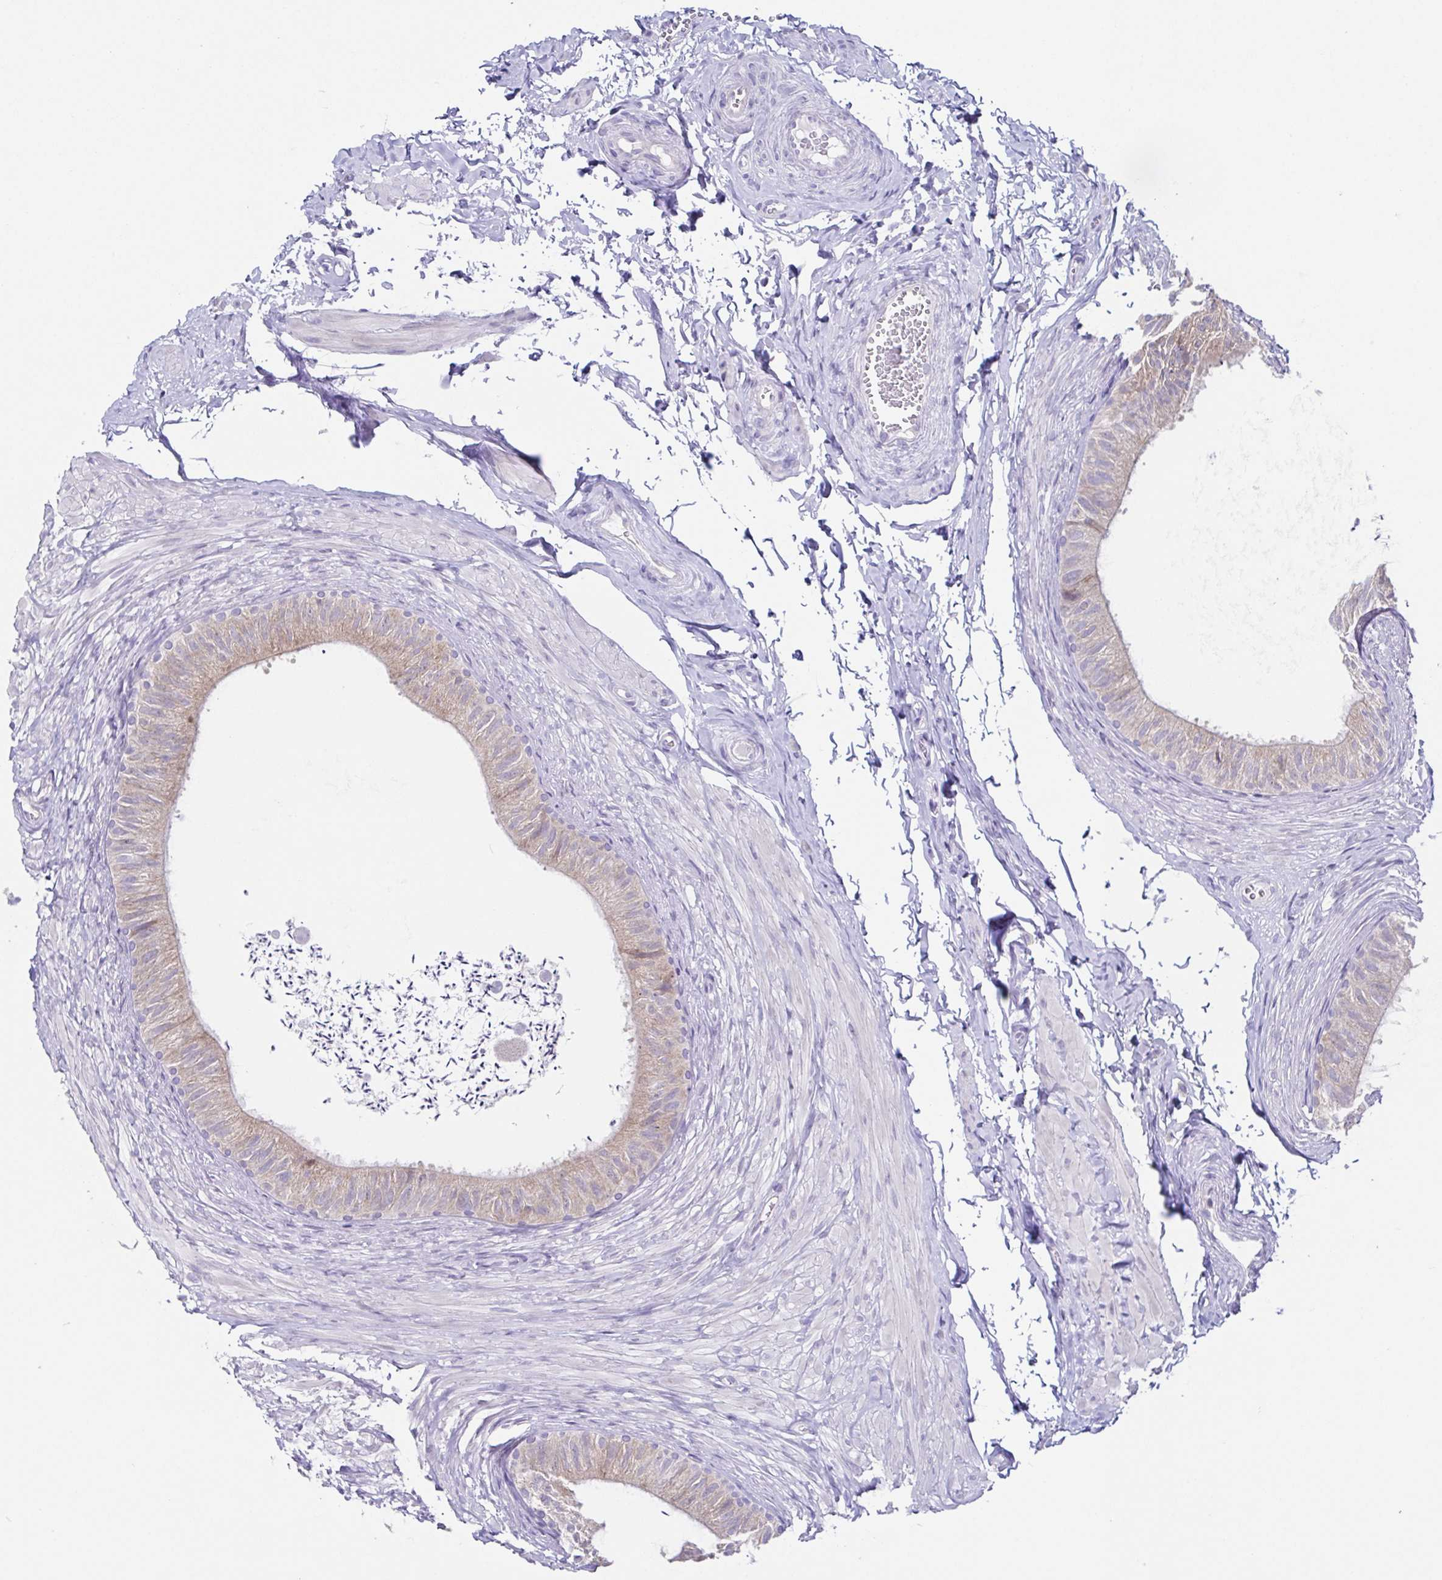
{"staining": {"intensity": "weak", "quantity": "<25%", "location": "cytoplasmic/membranous"}, "tissue": "epididymis", "cell_type": "Glandular cells", "image_type": "normal", "snomed": [{"axis": "morphology", "description": "Normal tissue, NOS"}, {"axis": "topography", "description": "Epididymis, spermatic cord, NOS"}, {"axis": "topography", "description": "Epididymis"}, {"axis": "topography", "description": "Peripheral nerve tissue"}], "caption": "IHC image of benign epididymis stained for a protein (brown), which displays no positivity in glandular cells. (Stains: DAB (3,3'-diaminobenzidine) IHC with hematoxylin counter stain, Microscopy: brightfield microscopy at high magnification).", "gene": "RDH11", "patient": {"sex": "male", "age": 29}}